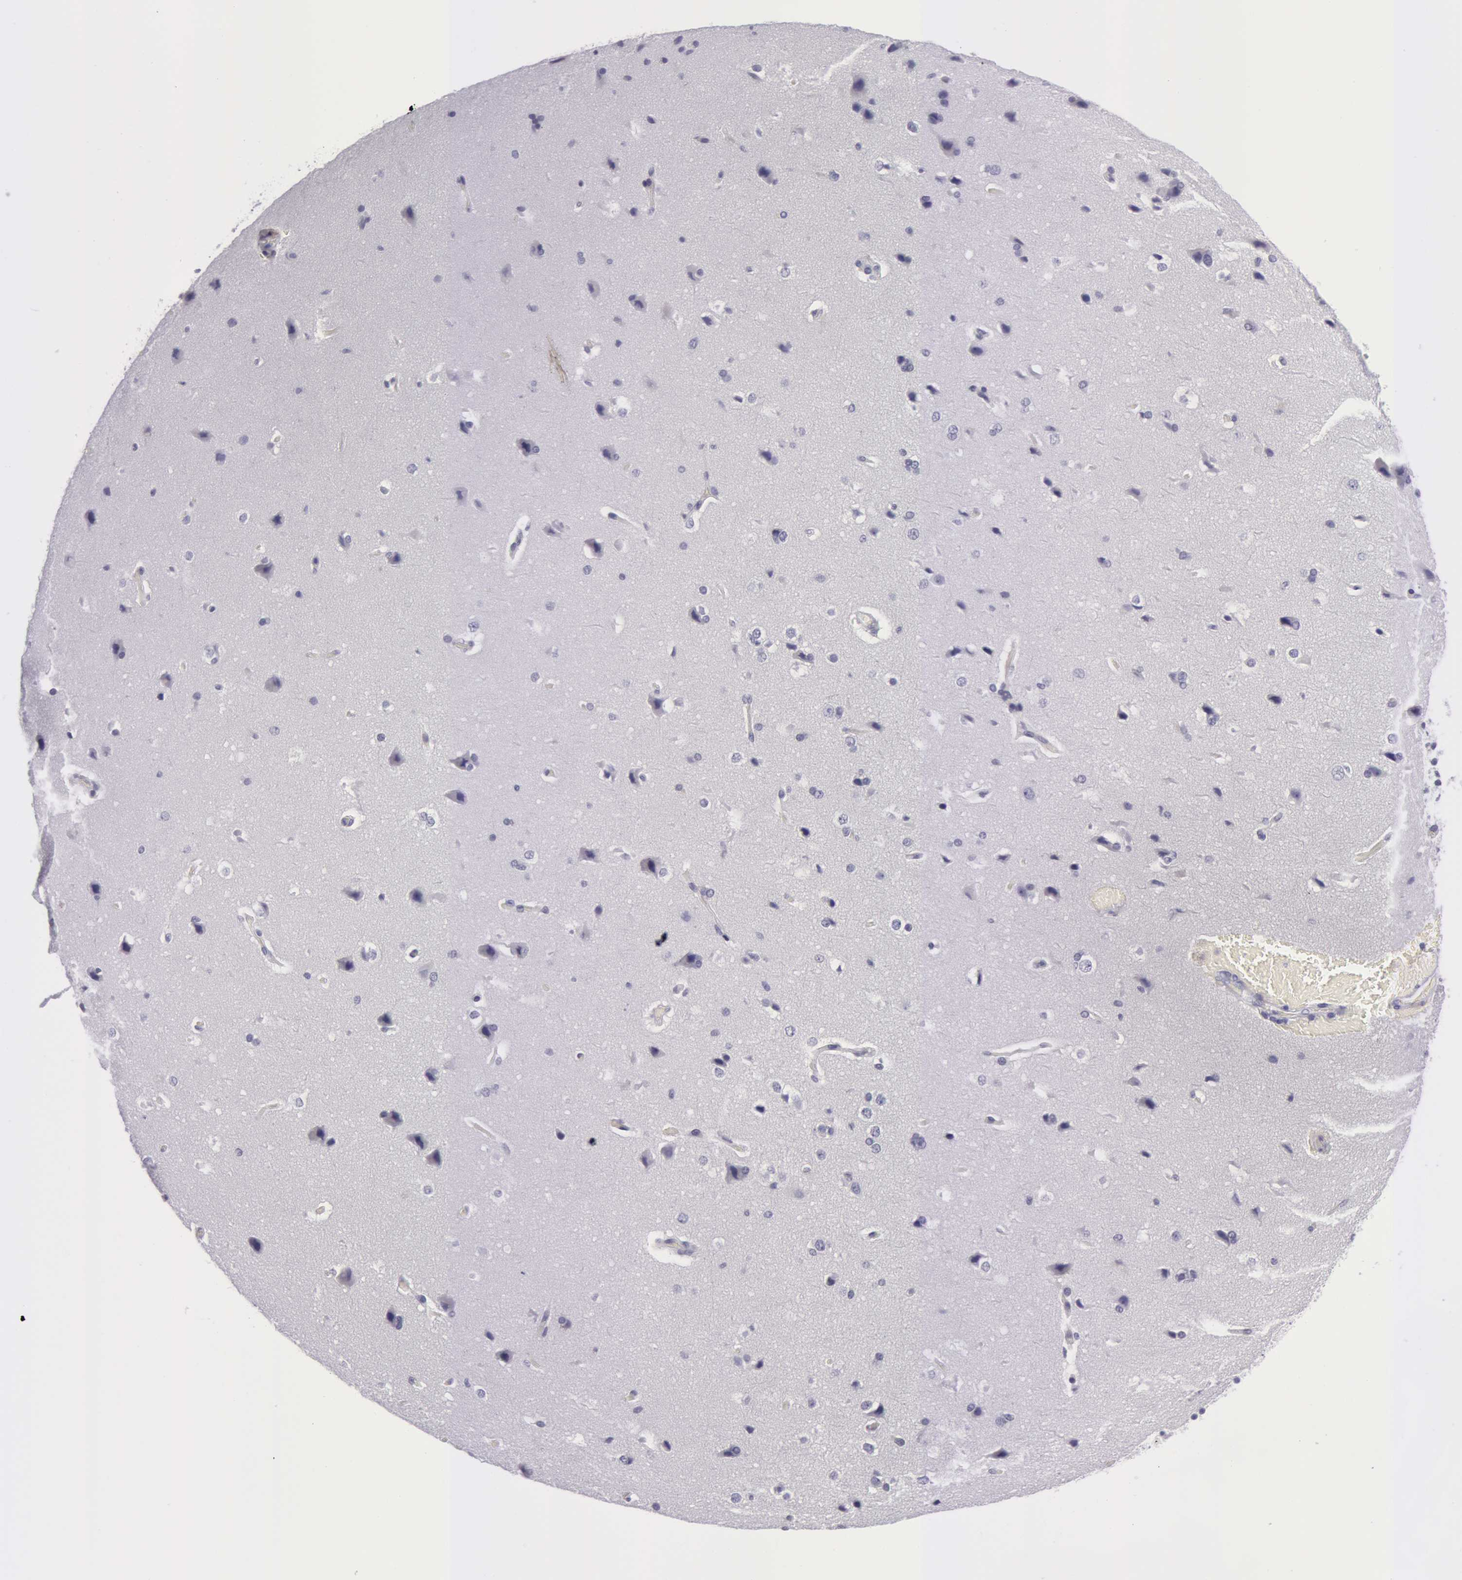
{"staining": {"intensity": "negative", "quantity": "none", "location": "none"}, "tissue": "cerebral cortex", "cell_type": "Endothelial cells", "image_type": "normal", "snomed": [{"axis": "morphology", "description": "Normal tissue, NOS"}, {"axis": "topography", "description": "Cerebral cortex"}], "caption": "Immunohistochemistry (IHC) image of benign cerebral cortex: human cerebral cortex stained with DAB (3,3'-diaminobenzidine) demonstrates no significant protein expression in endothelial cells.", "gene": "AMACR", "patient": {"sex": "female", "age": 45}}